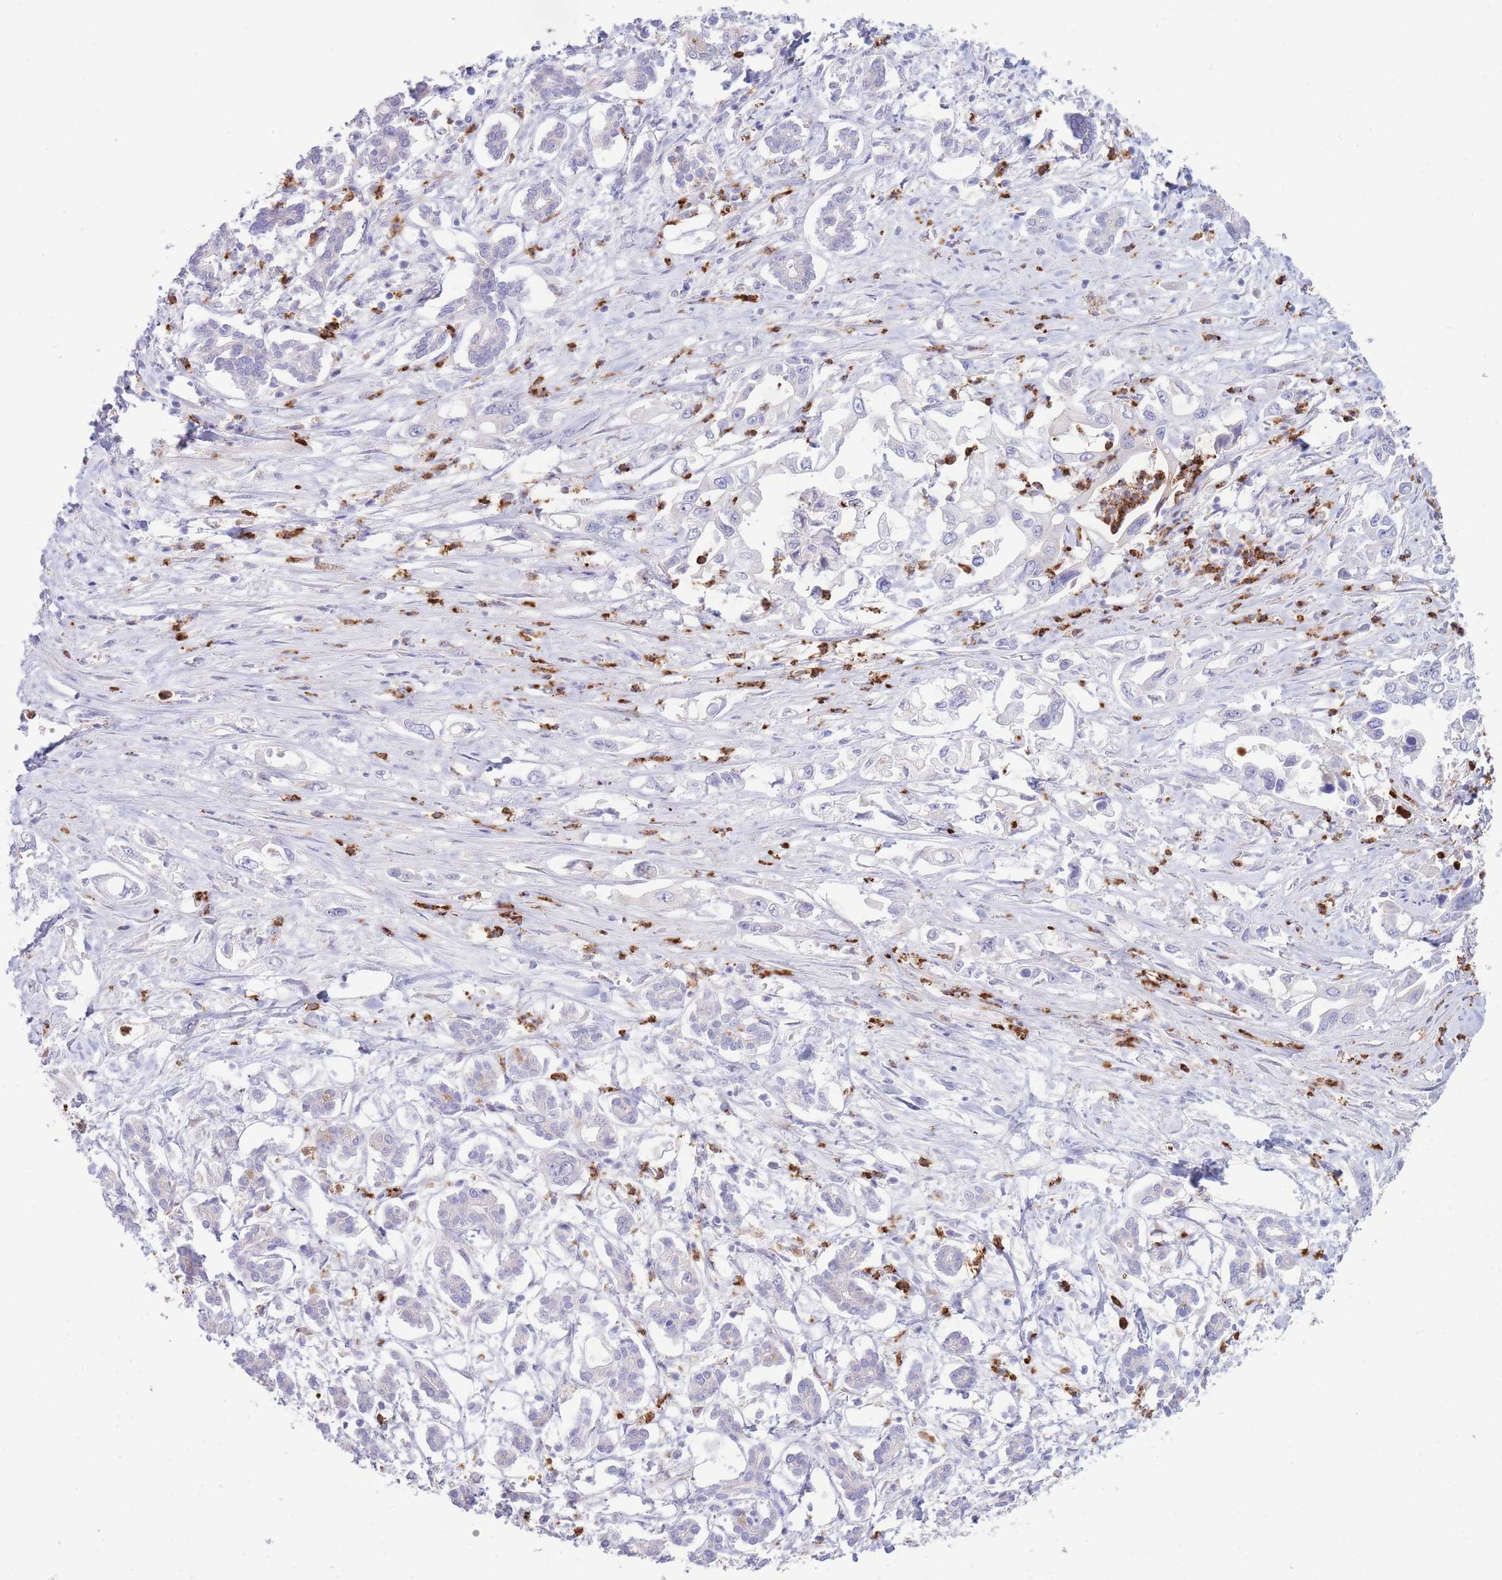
{"staining": {"intensity": "negative", "quantity": "none", "location": "none"}, "tissue": "pancreatic cancer", "cell_type": "Tumor cells", "image_type": "cancer", "snomed": [{"axis": "morphology", "description": "Adenocarcinoma, NOS"}, {"axis": "topography", "description": "Pancreas"}], "caption": "Immunohistochemistry (IHC) of human adenocarcinoma (pancreatic) demonstrates no staining in tumor cells. (Stains: DAB immunohistochemistry (IHC) with hematoxylin counter stain, Microscopy: brightfield microscopy at high magnification).", "gene": "CENPM", "patient": {"sex": "male", "age": 61}}